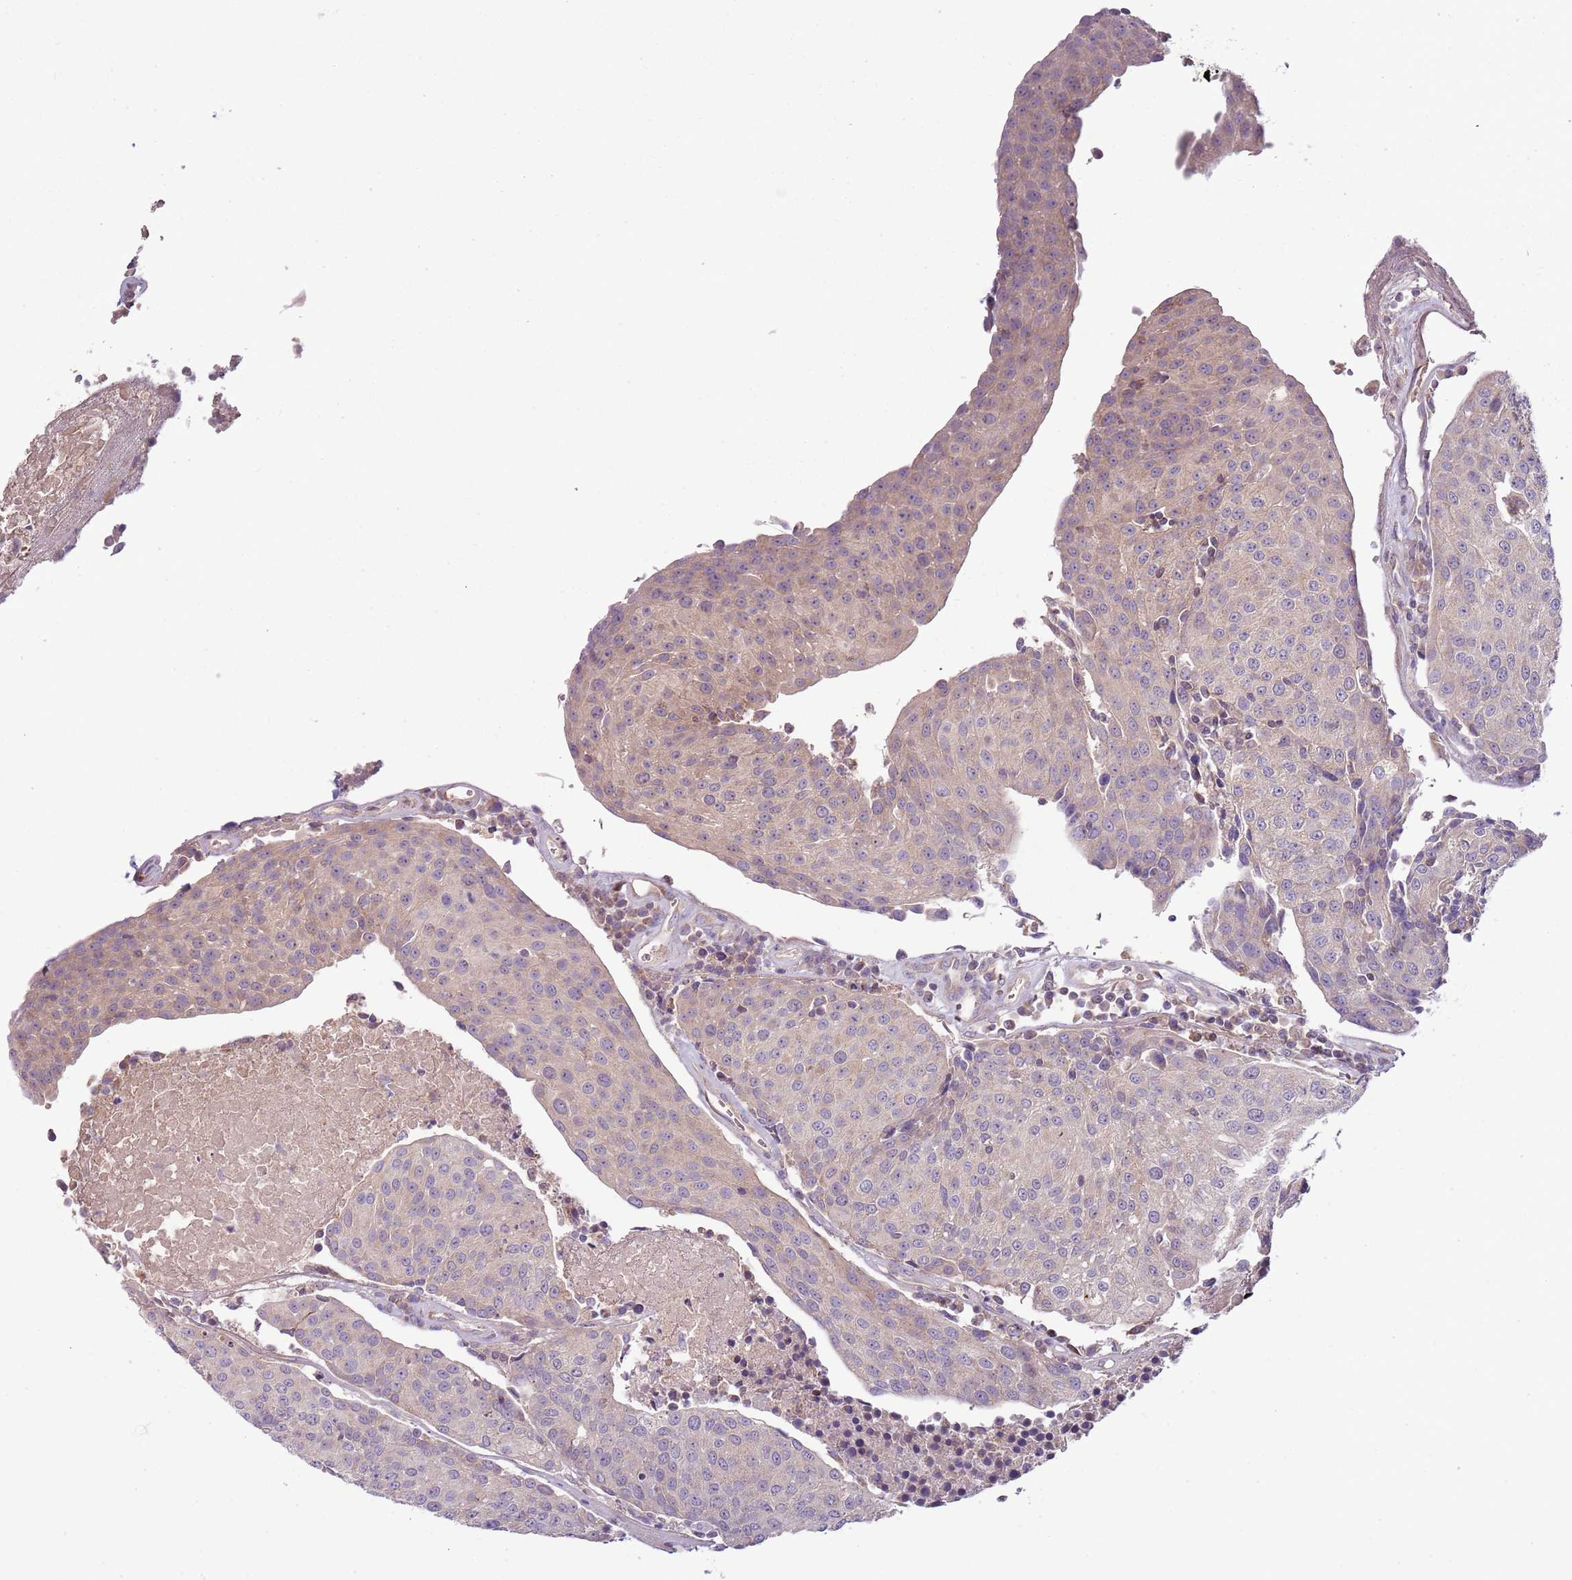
{"staining": {"intensity": "weak", "quantity": "<25%", "location": "cytoplasmic/membranous"}, "tissue": "urothelial cancer", "cell_type": "Tumor cells", "image_type": "cancer", "snomed": [{"axis": "morphology", "description": "Urothelial carcinoma, High grade"}, {"axis": "topography", "description": "Urinary bladder"}], "caption": "An image of urothelial cancer stained for a protein exhibits no brown staining in tumor cells. Brightfield microscopy of immunohistochemistry stained with DAB (brown) and hematoxylin (blue), captured at high magnification.", "gene": "DTD2", "patient": {"sex": "female", "age": 85}}